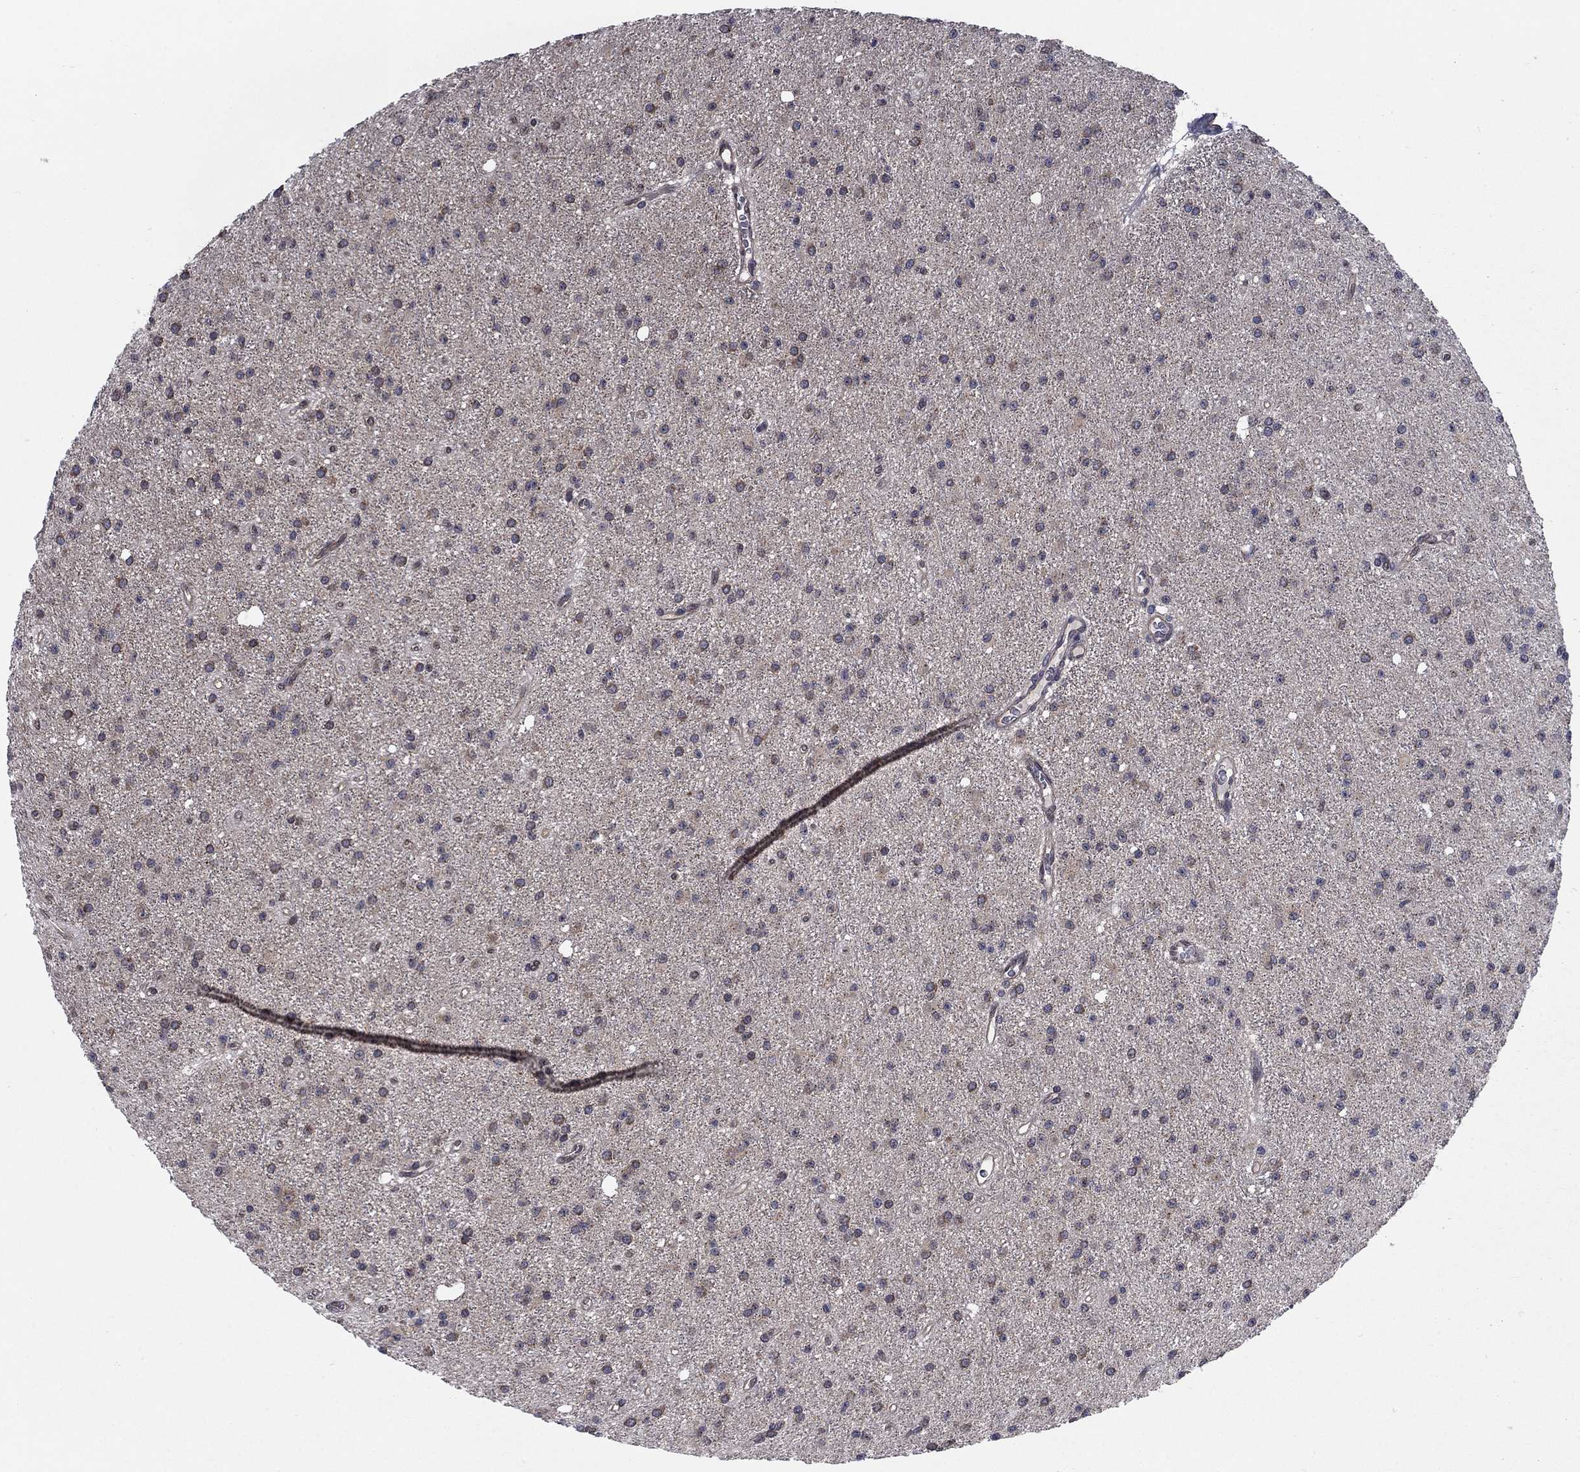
{"staining": {"intensity": "moderate", "quantity": "<25%", "location": "cytoplasmic/membranous"}, "tissue": "glioma", "cell_type": "Tumor cells", "image_type": "cancer", "snomed": [{"axis": "morphology", "description": "Glioma, malignant, Low grade"}, {"axis": "topography", "description": "Brain"}], "caption": "Malignant low-grade glioma stained for a protein displays moderate cytoplasmic/membranous positivity in tumor cells. (brown staining indicates protein expression, while blue staining denotes nuclei).", "gene": "SH3RF1", "patient": {"sex": "male", "age": 27}}